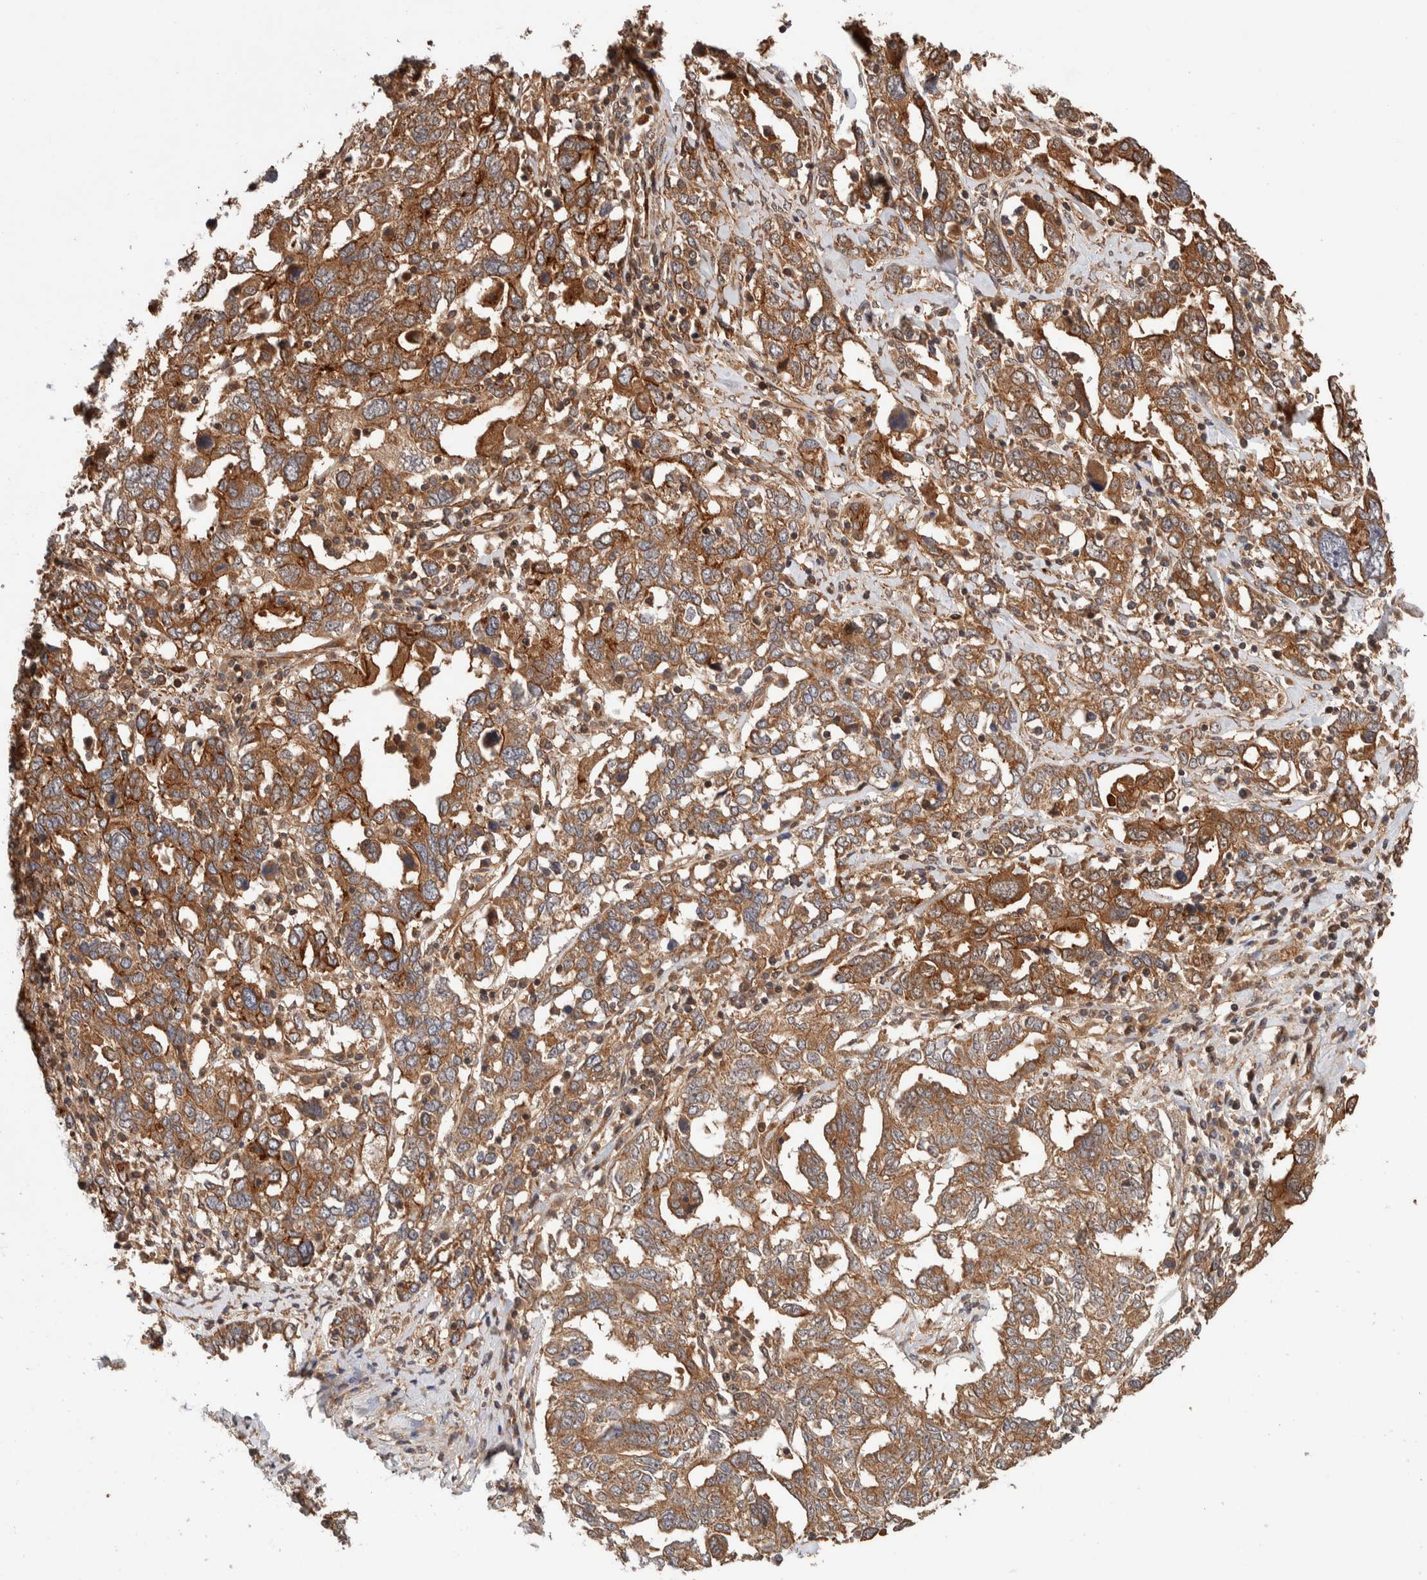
{"staining": {"intensity": "moderate", "quantity": ">75%", "location": "cytoplasmic/membranous"}, "tissue": "ovarian cancer", "cell_type": "Tumor cells", "image_type": "cancer", "snomed": [{"axis": "morphology", "description": "Carcinoma, endometroid"}, {"axis": "topography", "description": "Ovary"}], "caption": "Ovarian cancer stained with a brown dye shows moderate cytoplasmic/membranous positive expression in about >75% of tumor cells.", "gene": "SYNRG", "patient": {"sex": "female", "age": 62}}